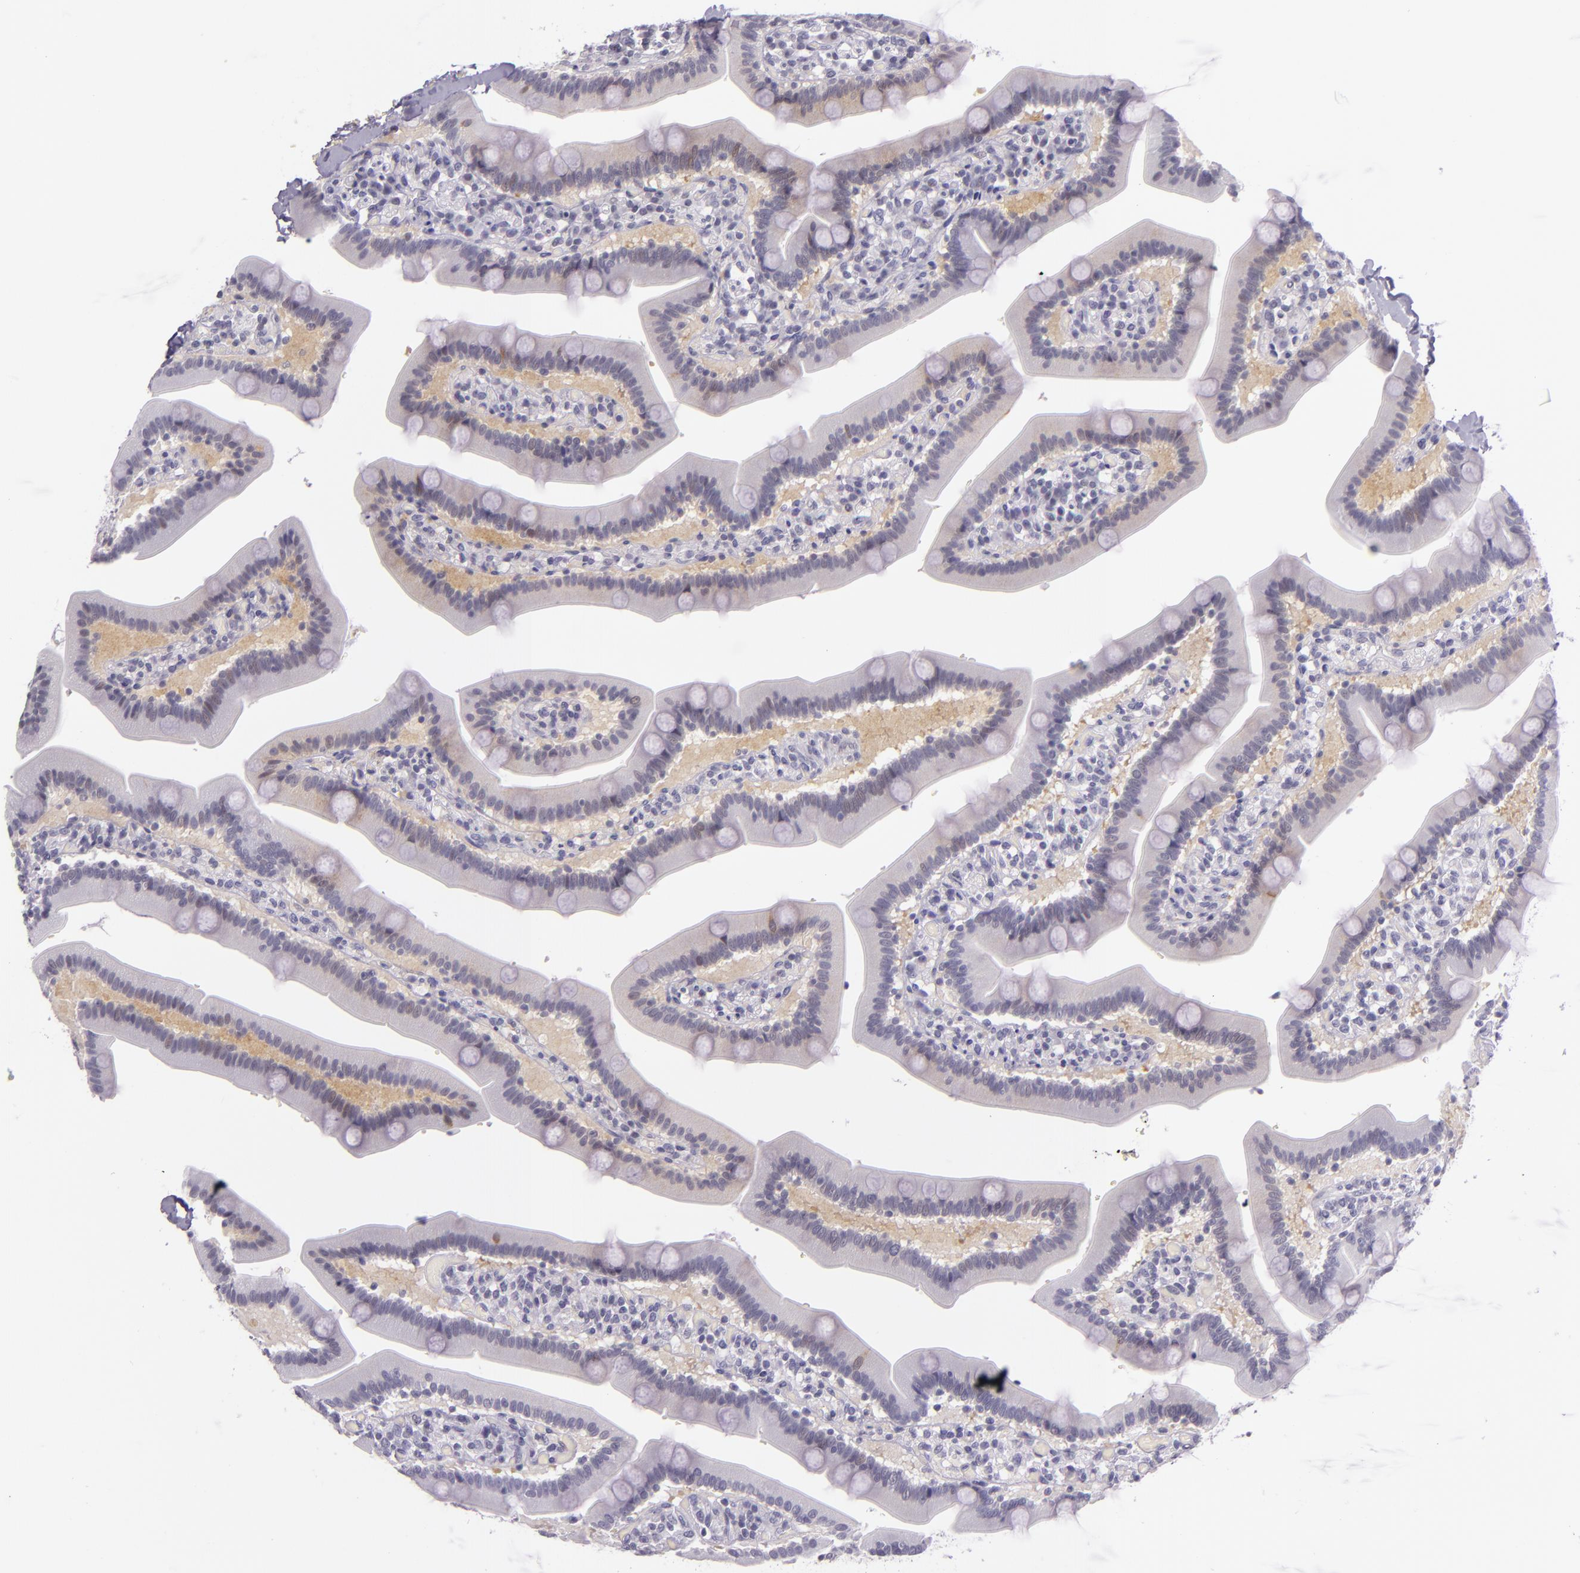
{"staining": {"intensity": "moderate", "quantity": ">75%", "location": "cytoplasmic/membranous"}, "tissue": "duodenum", "cell_type": "Glandular cells", "image_type": "normal", "snomed": [{"axis": "morphology", "description": "Normal tissue, NOS"}, {"axis": "topography", "description": "Duodenum"}], "caption": "Immunohistochemical staining of normal human duodenum demonstrates >75% levels of moderate cytoplasmic/membranous protein expression in approximately >75% of glandular cells.", "gene": "HSP90AA1", "patient": {"sex": "male", "age": 66}}